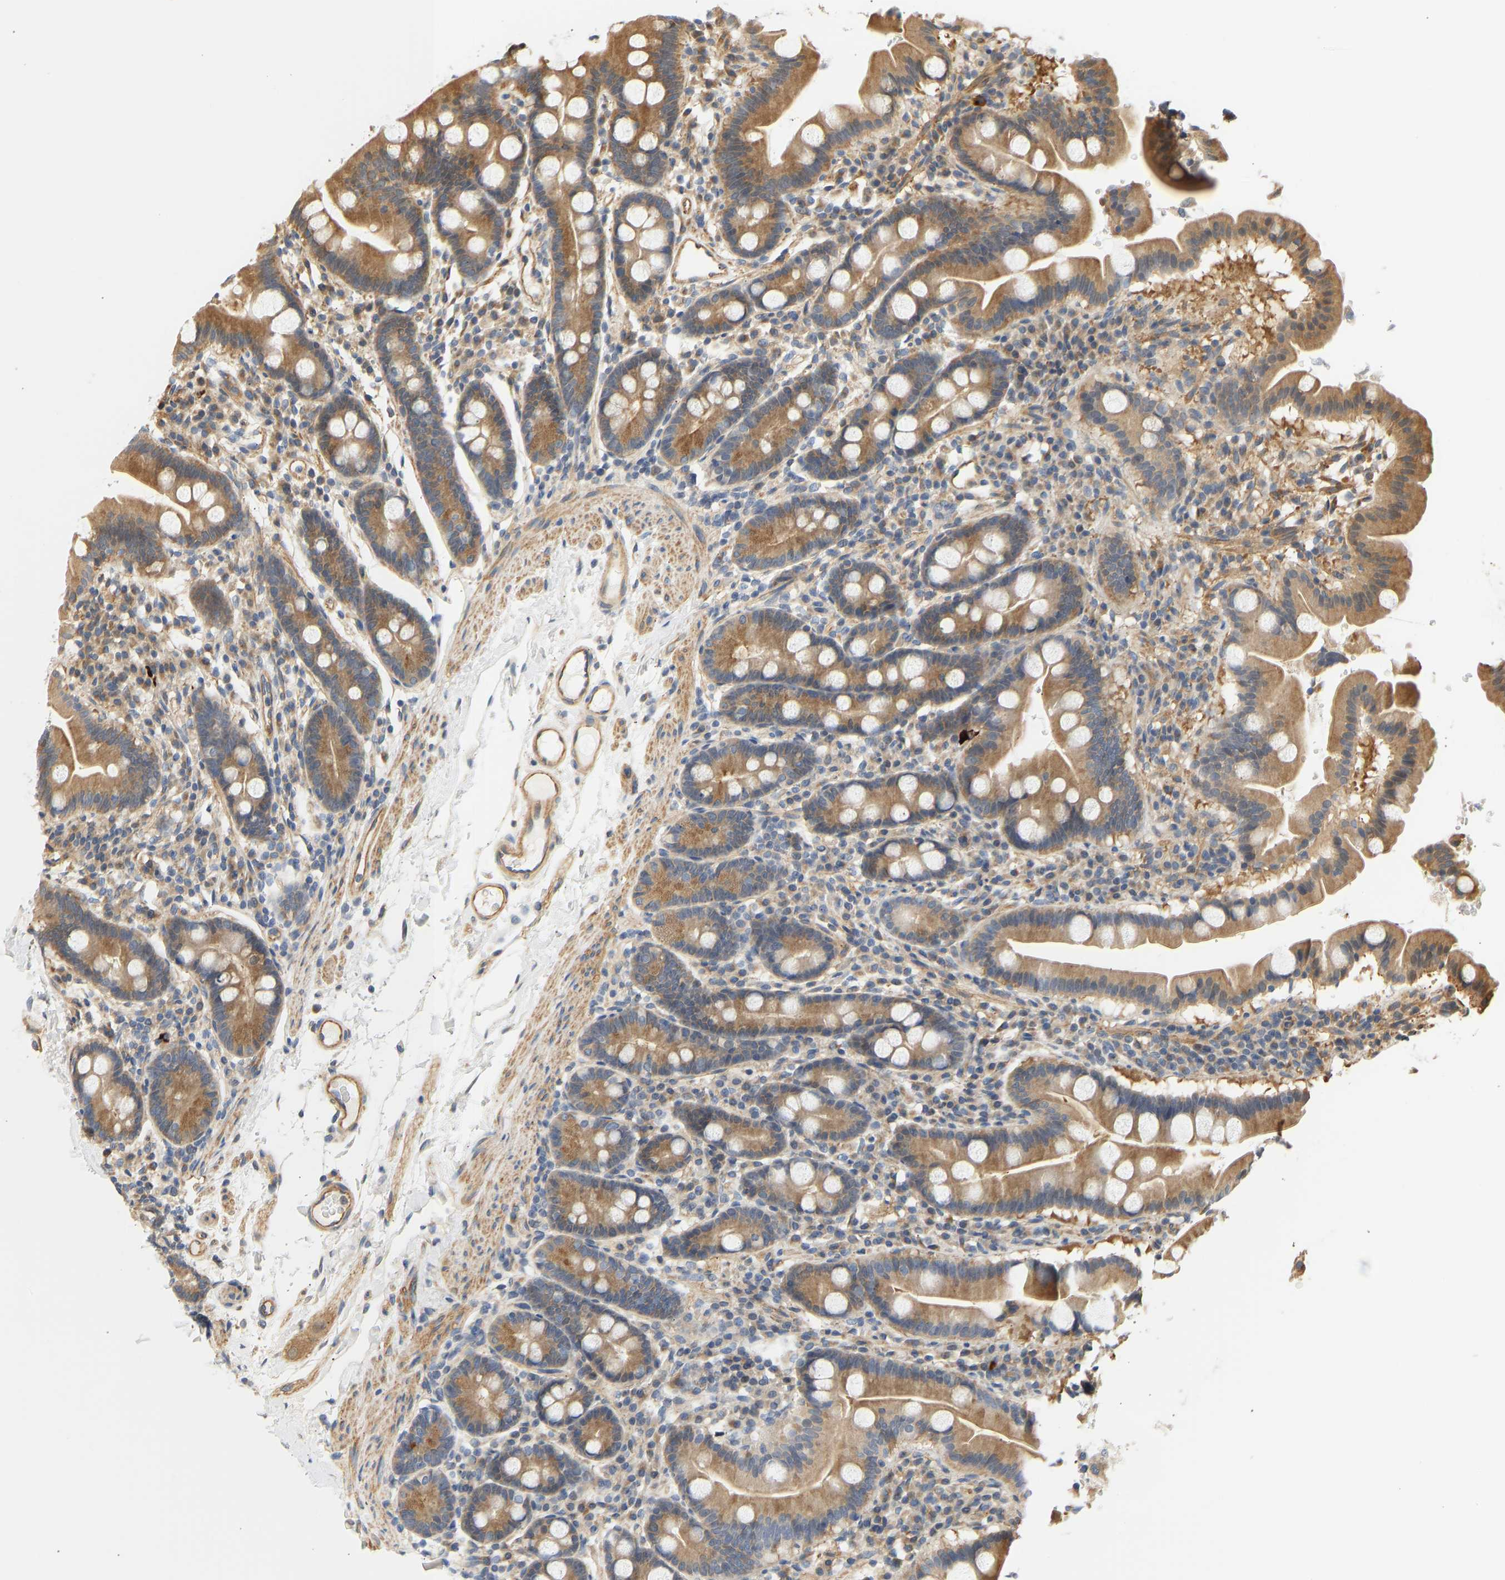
{"staining": {"intensity": "moderate", "quantity": ">75%", "location": "cytoplasmic/membranous"}, "tissue": "duodenum", "cell_type": "Glandular cells", "image_type": "normal", "snomed": [{"axis": "morphology", "description": "Normal tissue, NOS"}, {"axis": "topography", "description": "Duodenum"}], "caption": "IHC of normal human duodenum shows medium levels of moderate cytoplasmic/membranous staining in about >75% of glandular cells.", "gene": "CEP57", "patient": {"sex": "male", "age": 50}}